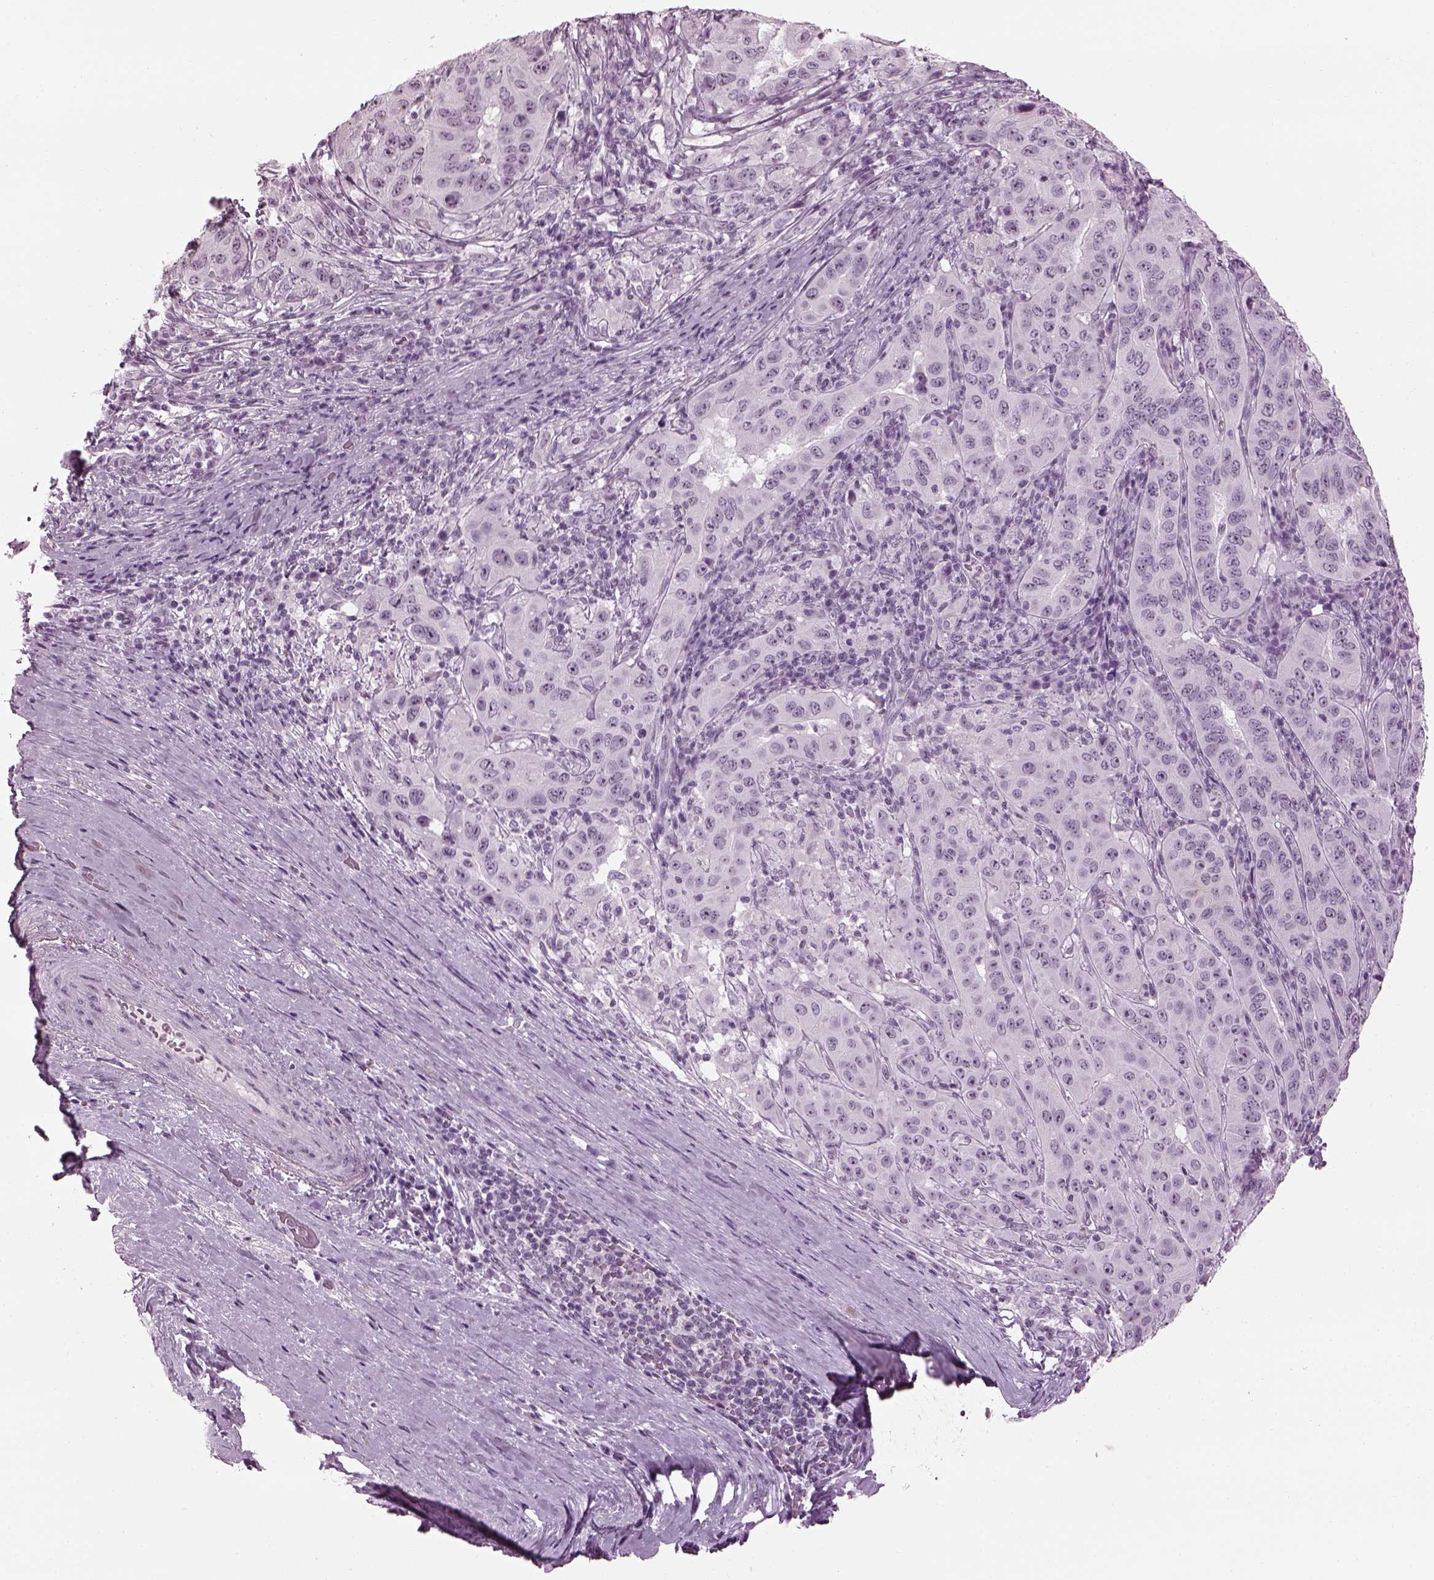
{"staining": {"intensity": "negative", "quantity": "none", "location": "none"}, "tissue": "pancreatic cancer", "cell_type": "Tumor cells", "image_type": "cancer", "snomed": [{"axis": "morphology", "description": "Adenocarcinoma, NOS"}, {"axis": "topography", "description": "Pancreas"}], "caption": "DAB (3,3'-diaminobenzidine) immunohistochemical staining of pancreatic adenocarcinoma displays no significant positivity in tumor cells. (DAB IHC, high magnification).", "gene": "ADGRG2", "patient": {"sex": "male", "age": 63}}